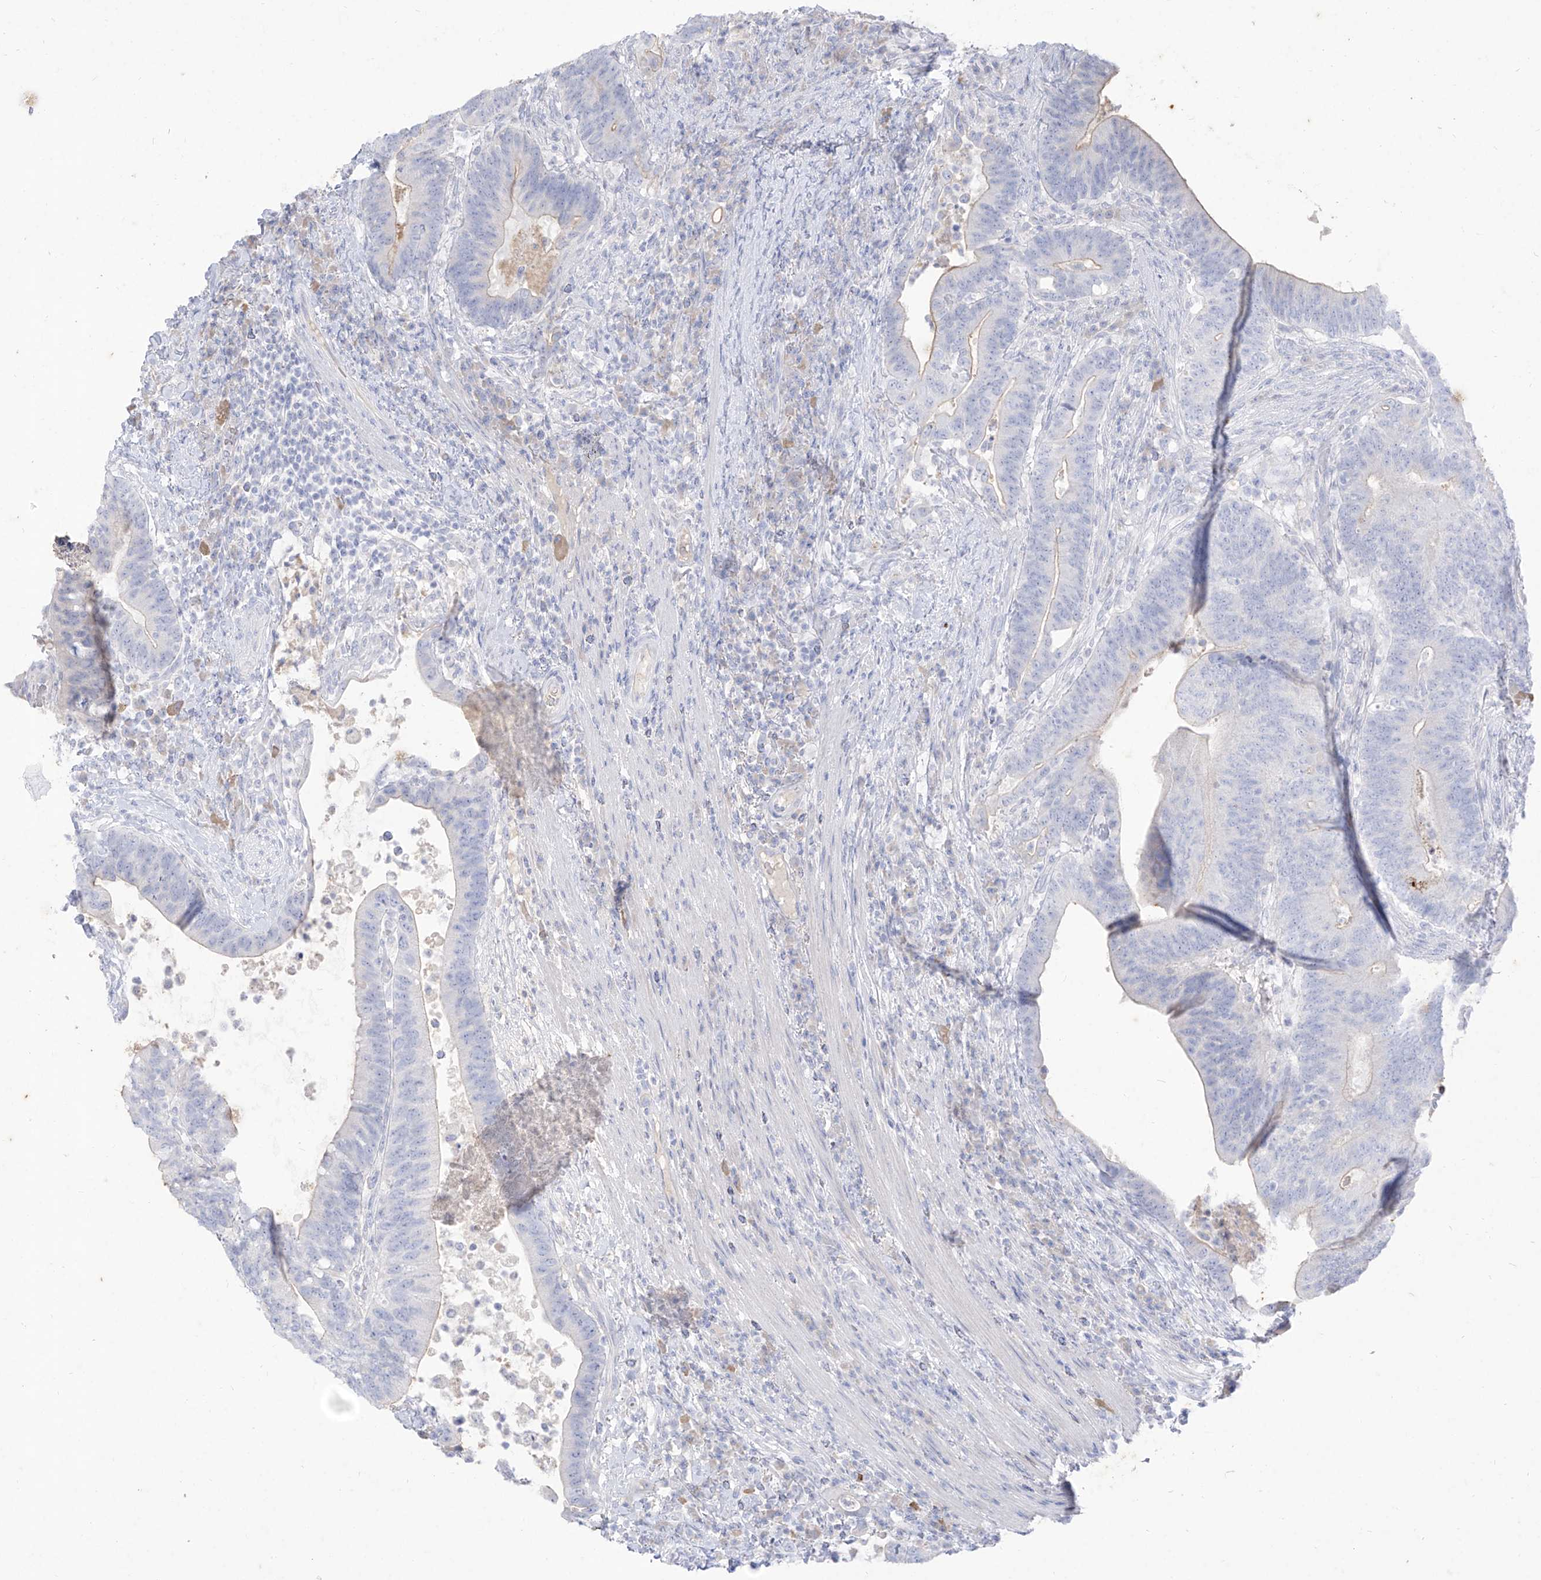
{"staining": {"intensity": "negative", "quantity": "none", "location": "none"}, "tissue": "colorectal cancer", "cell_type": "Tumor cells", "image_type": "cancer", "snomed": [{"axis": "morphology", "description": "Adenocarcinoma, NOS"}, {"axis": "topography", "description": "Colon"}], "caption": "A histopathology image of colorectal adenocarcinoma stained for a protein exhibits no brown staining in tumor cells.", "gene": "TGM4", "patient": {"sex": "female", "age": 66}}